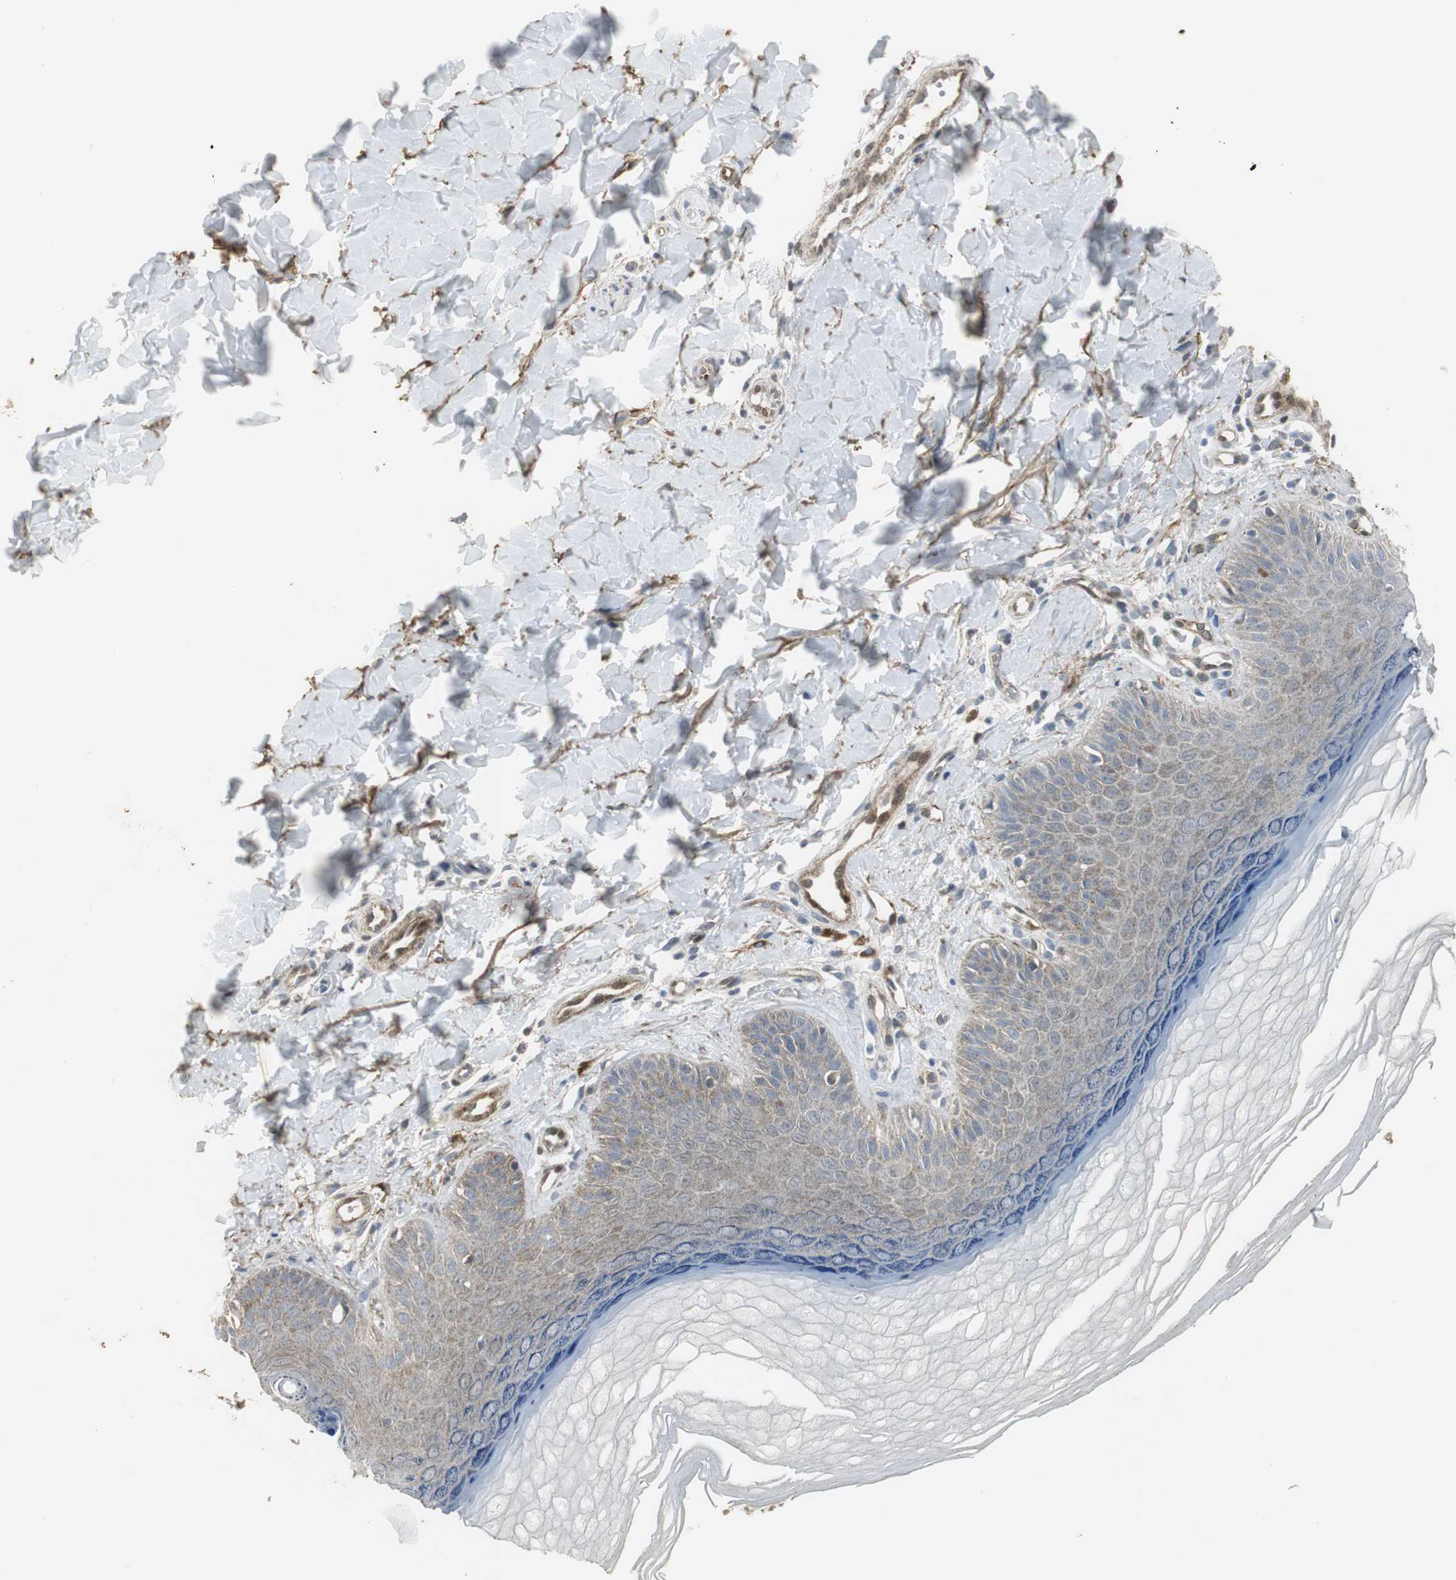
{"staining": {"intensity": "weak", "quantity": "<25%", "location": "cytoplasmic/membranous"}, "tissue": "skin", "cell_type": "Fibroblasts", "image_type": "normal", "snomed": [{"axis": "morphology", "description": "Normal tissue, NOS"}, {"axis": "topography", "description": "Skin"}], "caption": "Human skin stained for a protein using immunohistochemistry (IHC) shows no expression in fibroblasts.", "gene": "DNAJB4", "patient": {"sex": "male", "age": 26}}